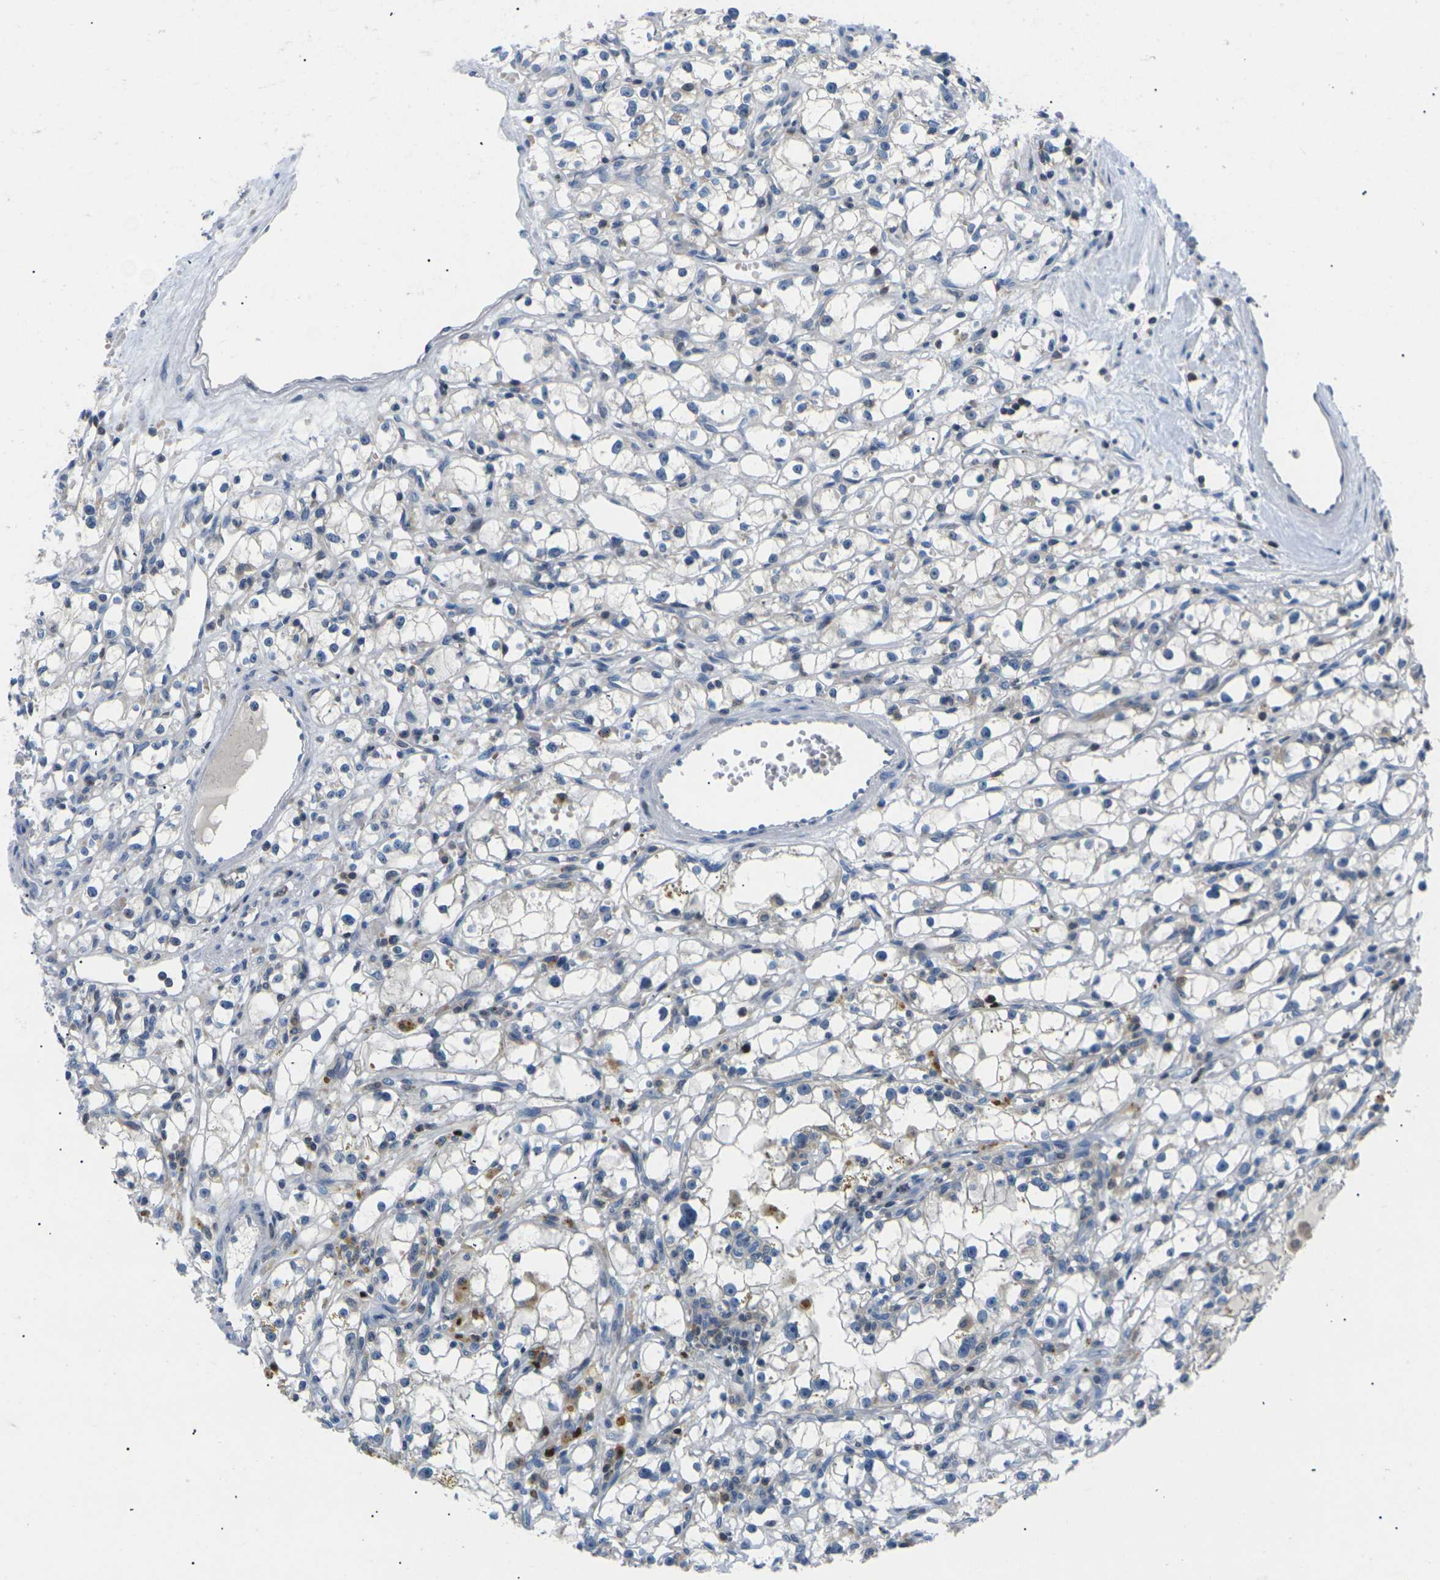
{"staining": {"intensity": "negative", "quantity": "none", "location": "none"}, "tissue": "renal cancer", "cell_type": "Tumor cells", "image_type": "cancer", "snomed": [{"axis": "morphology", "description": "Adenocarcinoma, NOS"}, {"axis": "topography", "description": "Kidney"}], "caption": "Tumor cells are negative for brown protein staining in renal adenocarcinoma.", "gene": "RPS6KA3", "patient": {"sex": "male", "age": 56}}